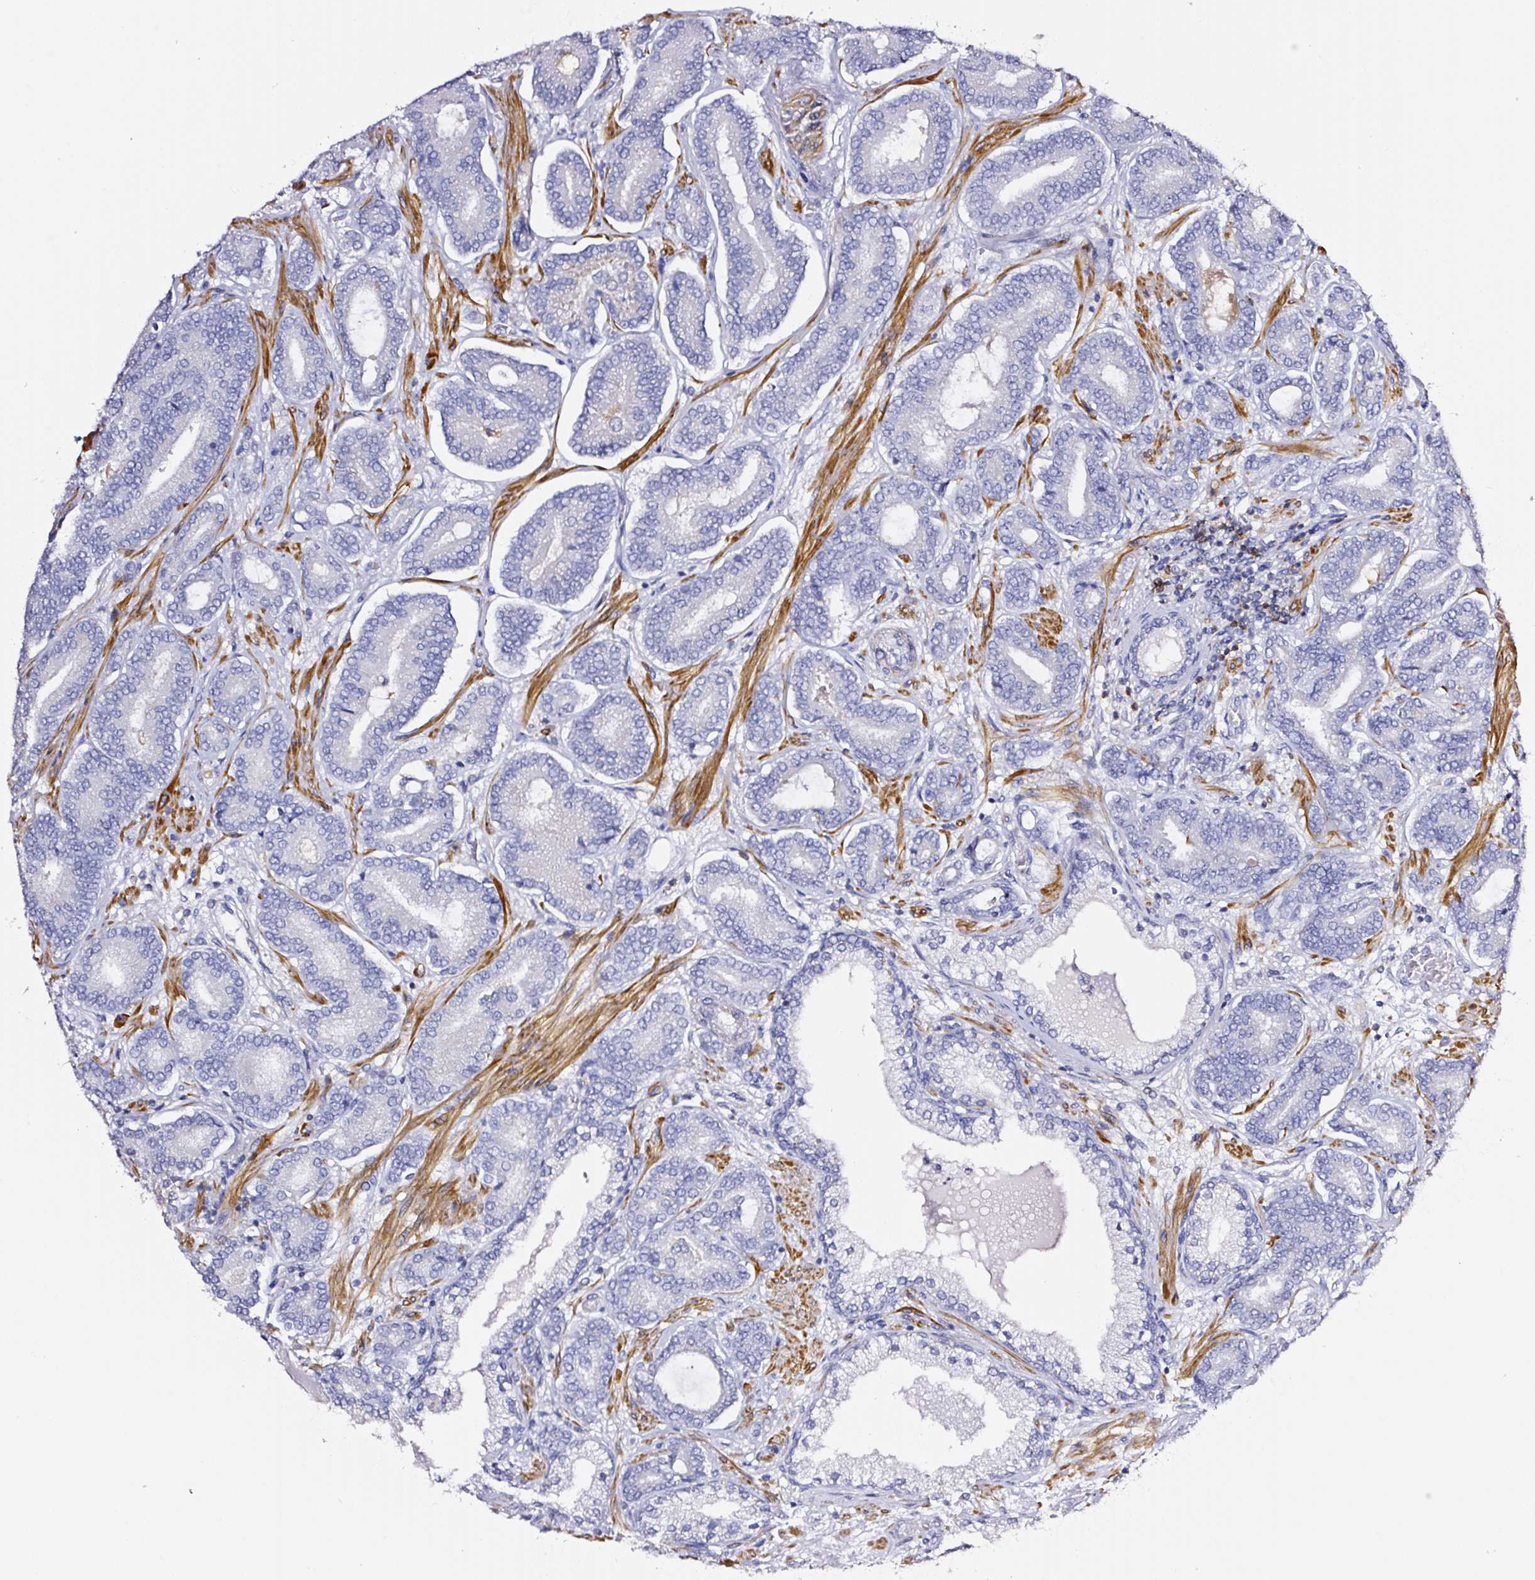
{"staining": {"intensity": "negative", "quantity": "none", "location": "none"}, "tissue": "prostate cancer", "cell_type": "Tumor cells", "image_type": "cancer", "snomed": [{"axis": "morphology", "description": "Adenocarcinoma, Low grade"}, {"axis": "topography", "description": "Prostate and seminal vesicle, NOS"}], "caption": "High power microscopy histopathology image of an immunohistochemistry photomicrograph of low-grade adenocarcinoma (prostate), revealing no significant staining in tumor cells. Brightfield microscopy of immunohistochemistry (IHC) stained with DAB (brown) and hematoxylin (blue), captured at high magnification.", "gene": "CYB561A3", "patient": {"sex": "male", "age": 61}}